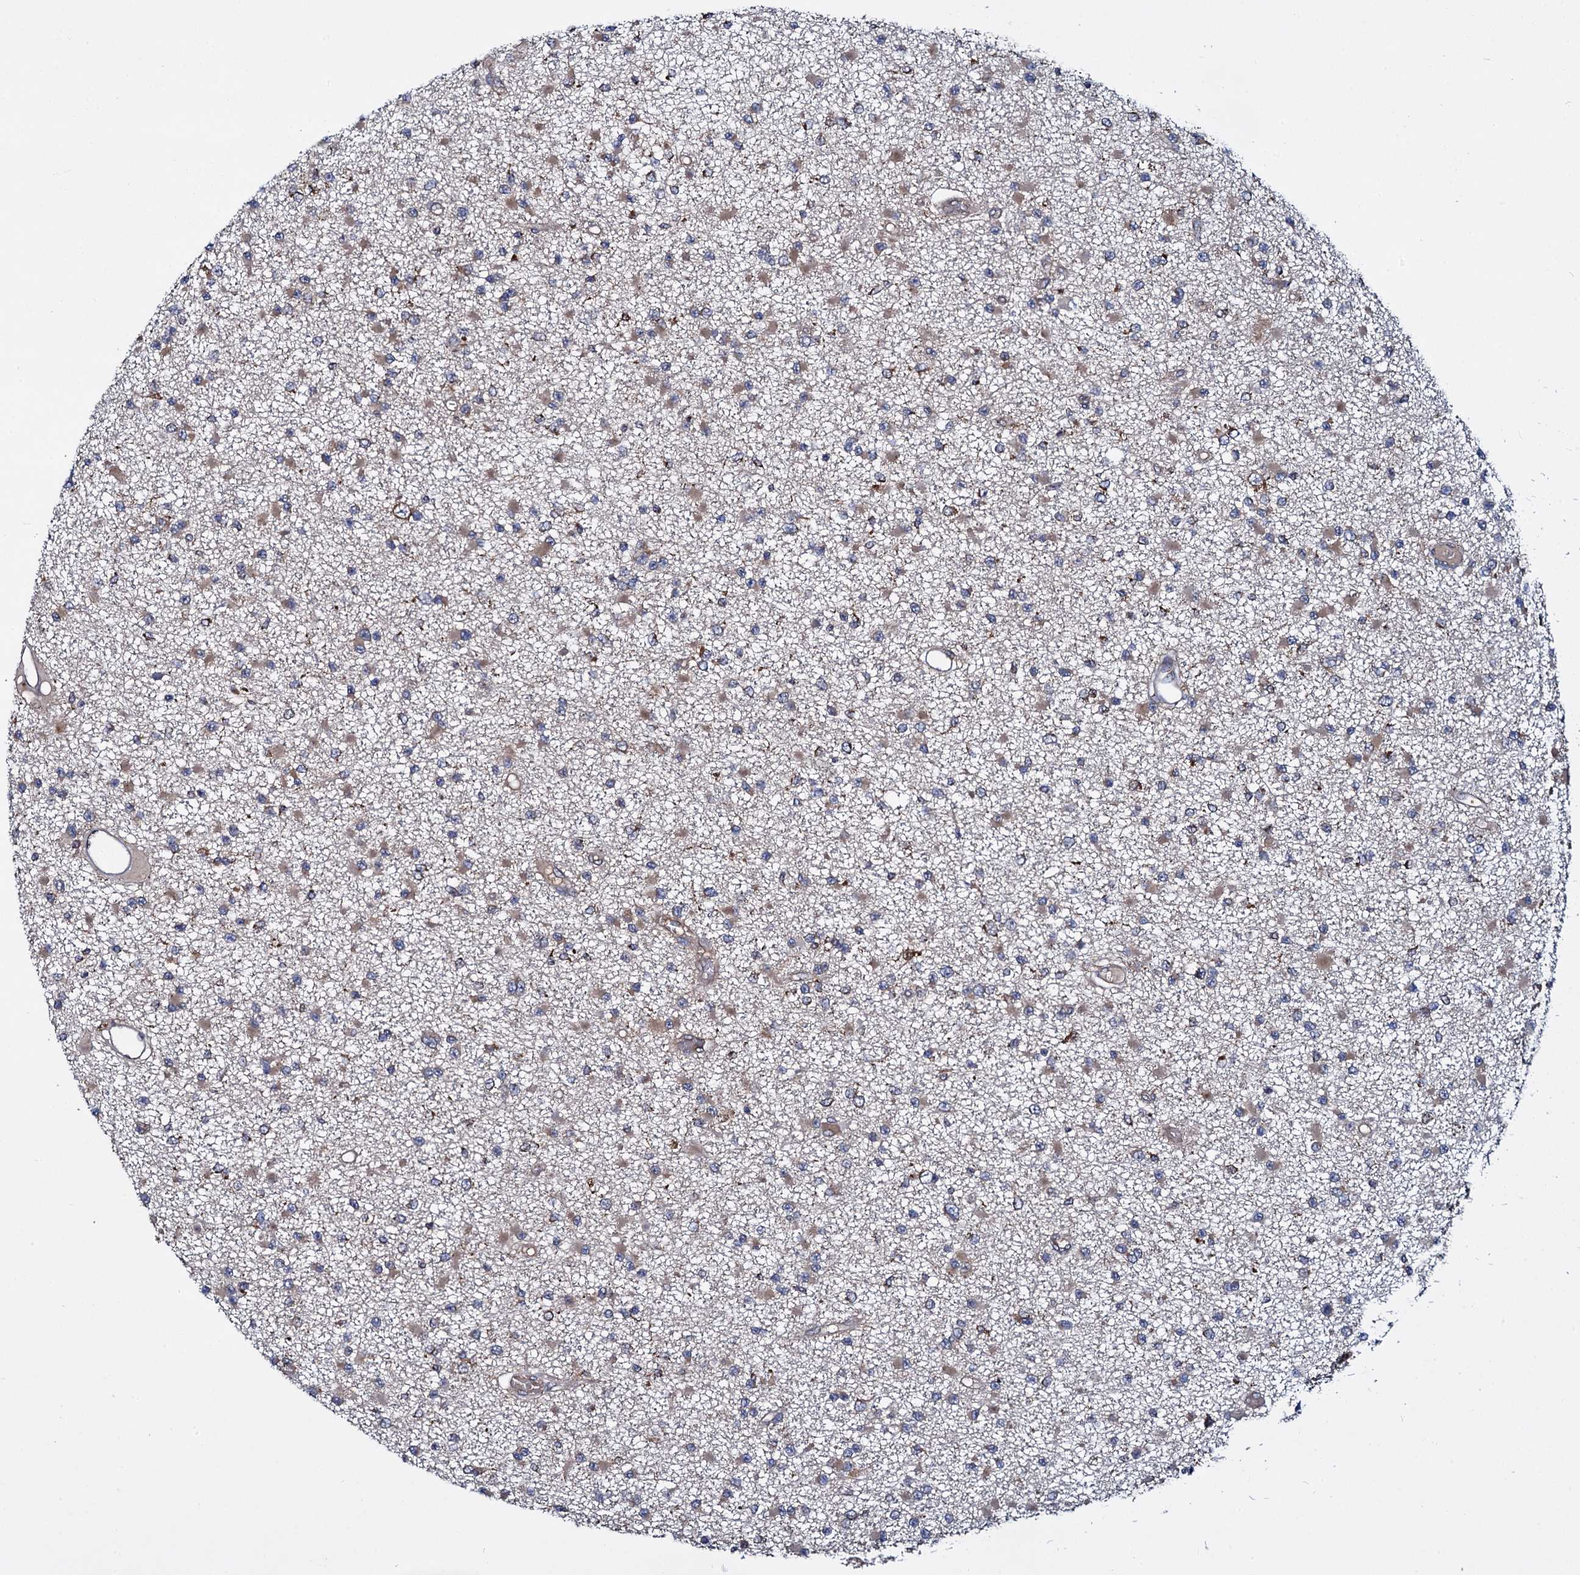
{"staining": {"intensity": "weak", "quantity": "<25%", "location": "cytoplasmic/membranous"}, "tissue": "glioma", "cell_type": "Tumor cells", "image_type": "cancer", "snomed": [{"axis": "morphology", "description": "Glioma, malignant, Low grade"}, {"axis": "topography", "description": "Brain"}], "caption": "A high-resolution image shows immunohistochemistry (IHC) staining of glioma, which displays no significant expression in tumor cells.", "gene": "UFM1", "patient": {"sex": "female", "age": 22}}